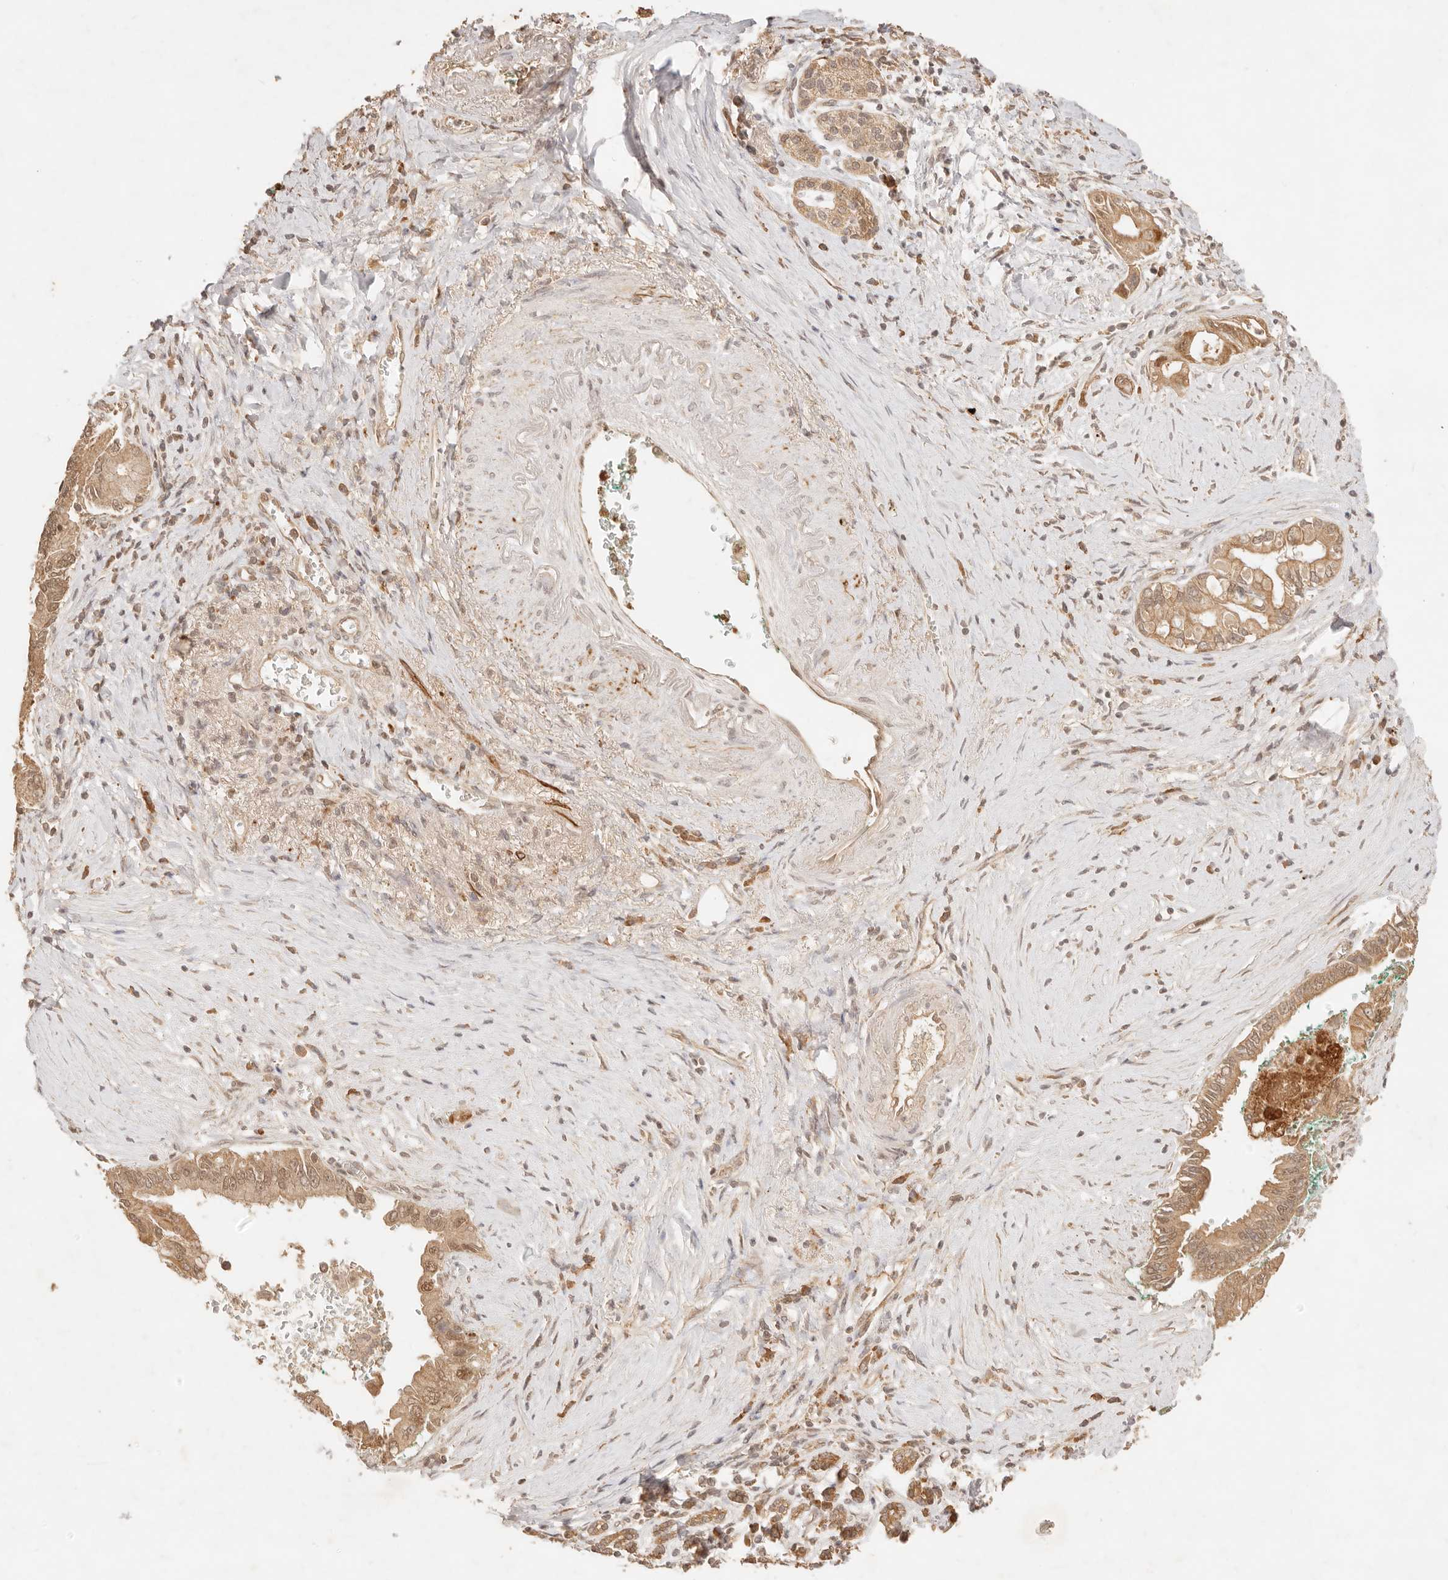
{"staining": {"intensity": "moderate", "quantity": ">75%", "location": "cytoplasmic/membranous,nuclear"}, "tissue": "pancreatic cancer", "cell_type": "Tumor cells", "image_type": "cancer", "snomed": [{"axis": "morphology", "description": "Adenocarcinoma, NOS"}, {"axis": "topography", "description": "Pancreas"}], "caption": "Immunohistochemical staining of human adenocarcinoma (pancreatic) exhibits medium levels of moderate cytoplasmic/membranous and nuclear protein positivity in approximately >75% of tumor cells.", "gene": "TRIM11", "patient": {"sex": "male", "age": 78}}